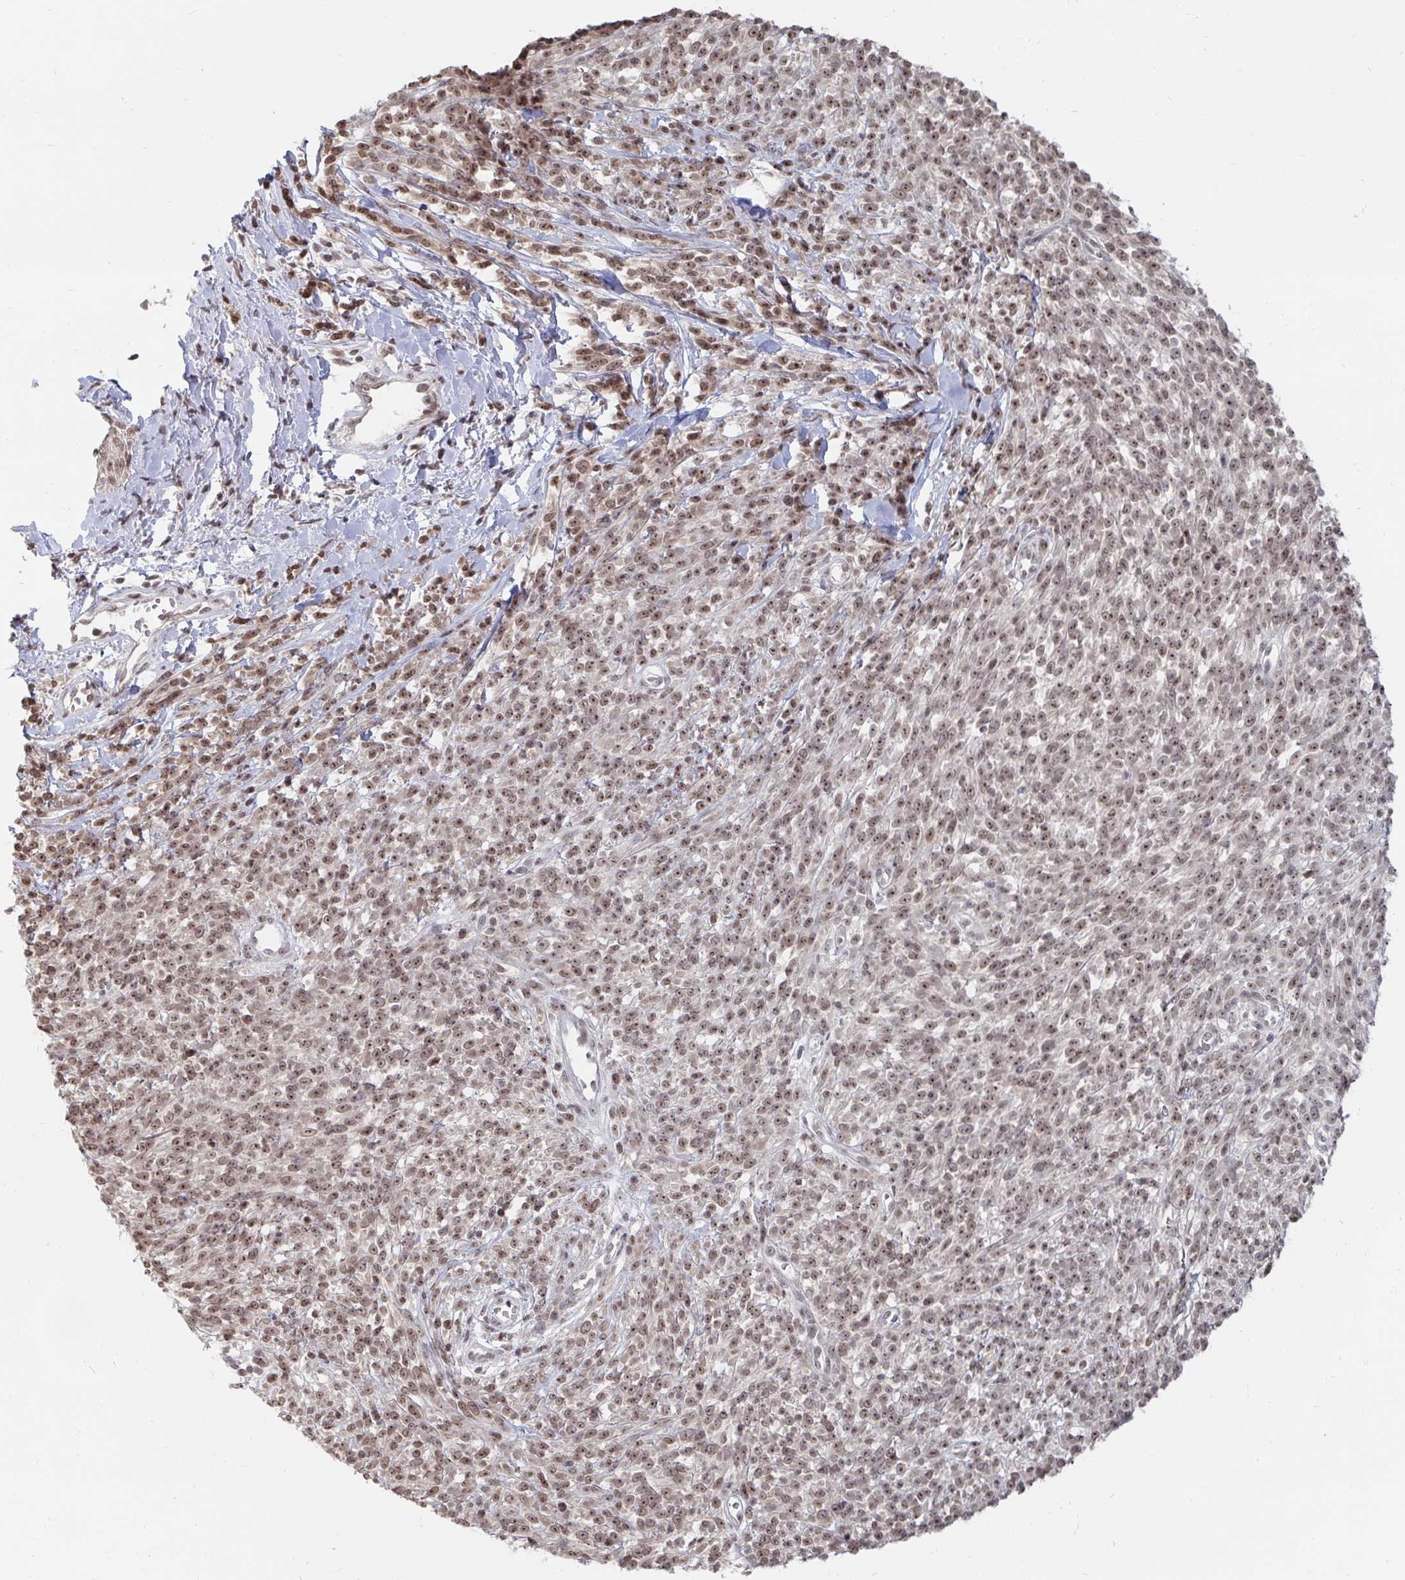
{"staining": {"intensity": "moderate", "quantity": ">75%", "location": "nuclear"}, "tissue": "melanoma", "cell_type": "Tumor cells", "image_type": "cancer", "snomed": [{"axis": "morphology", "description": "Malignant melanoma, NOS"}, {"axis": "topography", "description": "Skin"}, {"axis": "topography", "description": "Skin of trunk"}], "caption": "Melanoma stained for a protein (brown) displays moderate nuclear positive positivity in about >75% of tumor cells.", "gene": "TRIP12", "patient": {"sex": "male", "age": 74}}